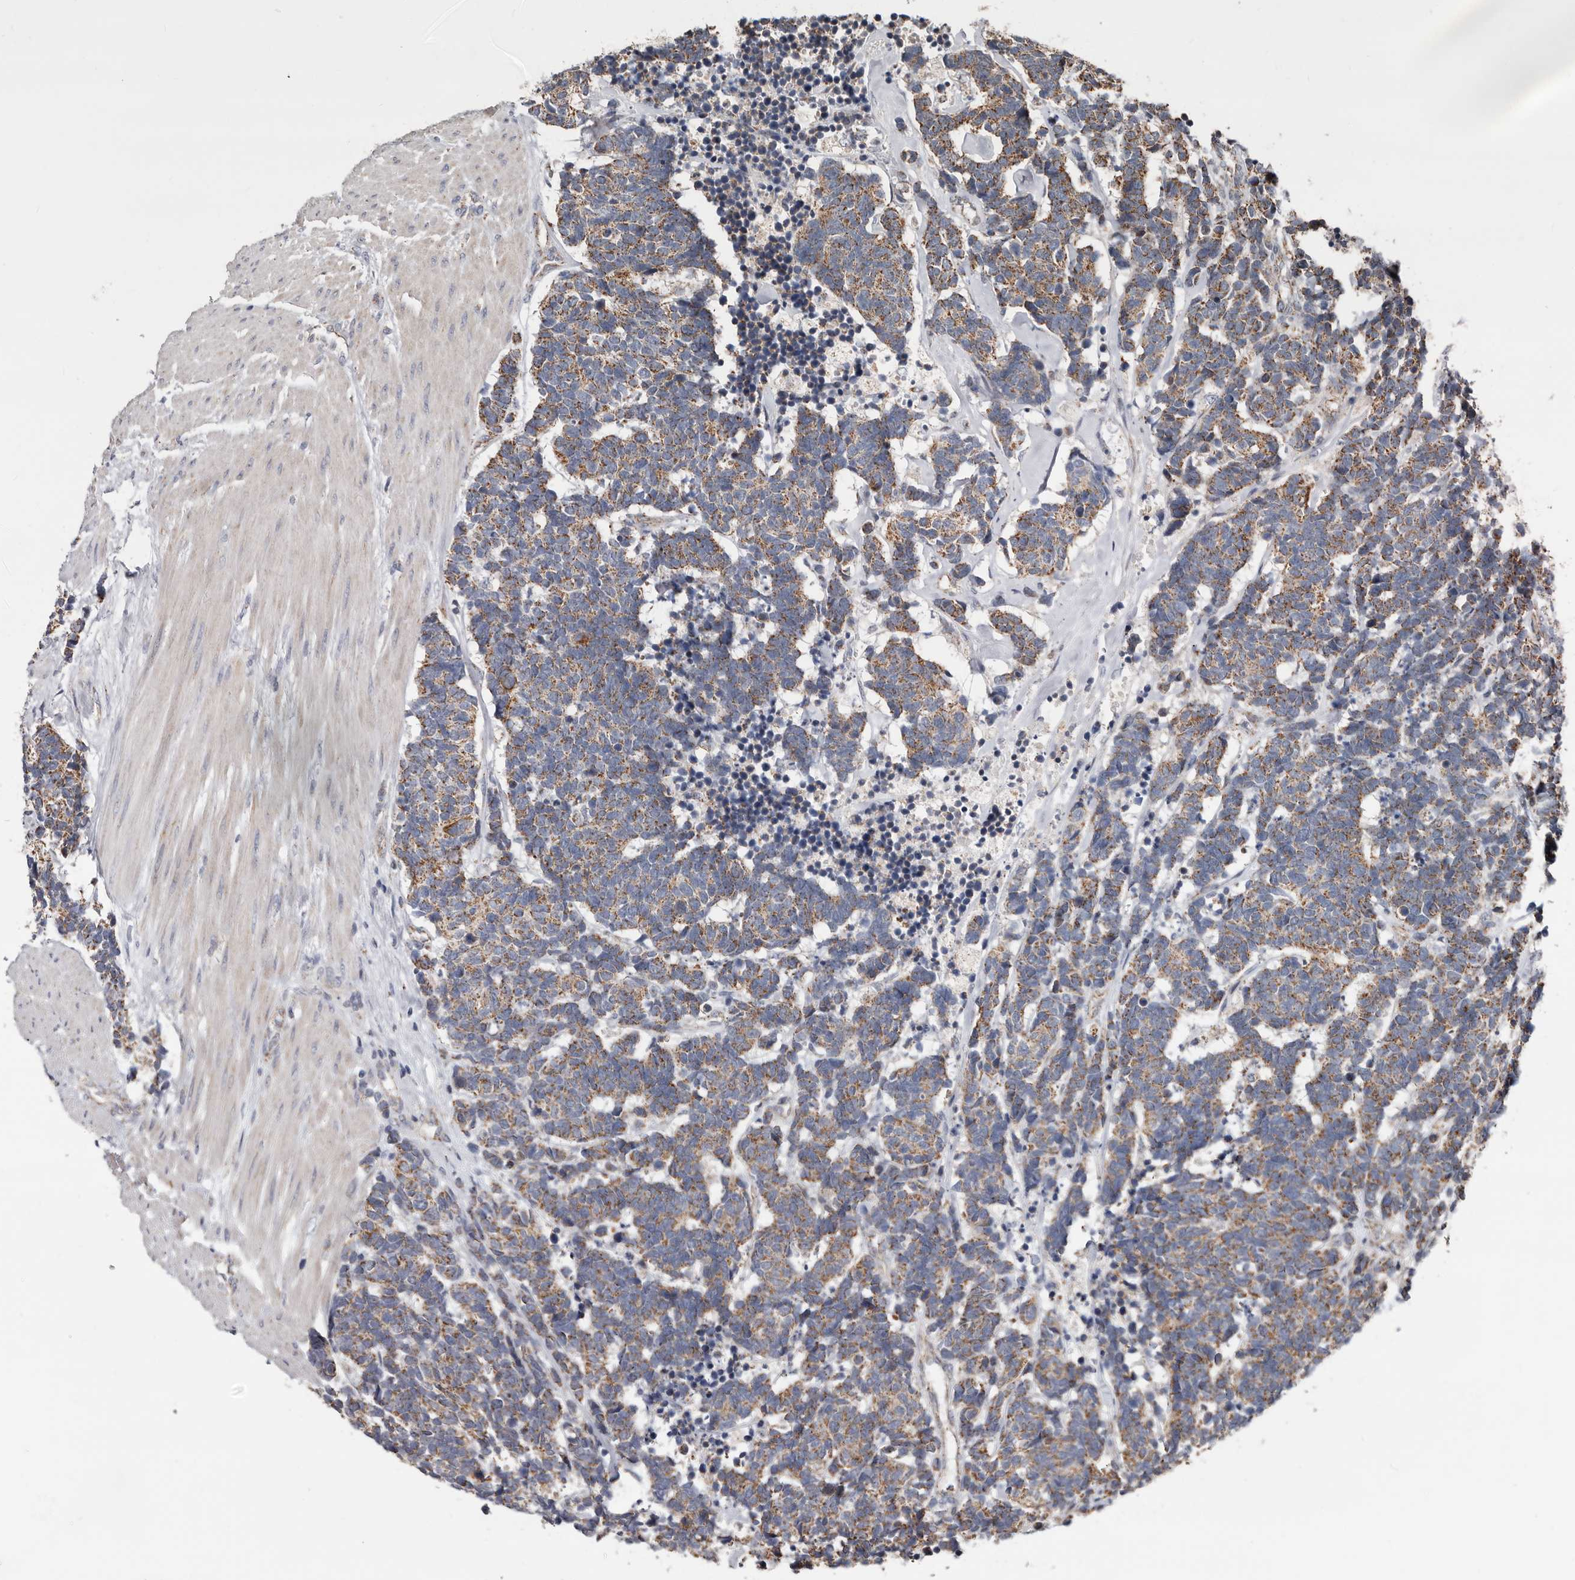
{"staining": {"intensity": "weak", "quantity": ">75%", "location": "cytoplasmic/membranous"}, "tissue": "carcinoid", "cell_type": "Tumor cells", "image_type": "cancer", "snomed": [{"axis": "morphology", "description": "Carcinoma, NOS"}, {"axis": "morphology", "description": "Carcinoid, malignant, NOS"}, {"axis": "topography", "description": "Urinary bladder"}], "caption": "A brown stain highlights weak cytoplasmic/membranous expression of a protein in carcinoma tumor cells.", "gene": "MRPL18", "patient": {"sex": "male", "age": 57}}